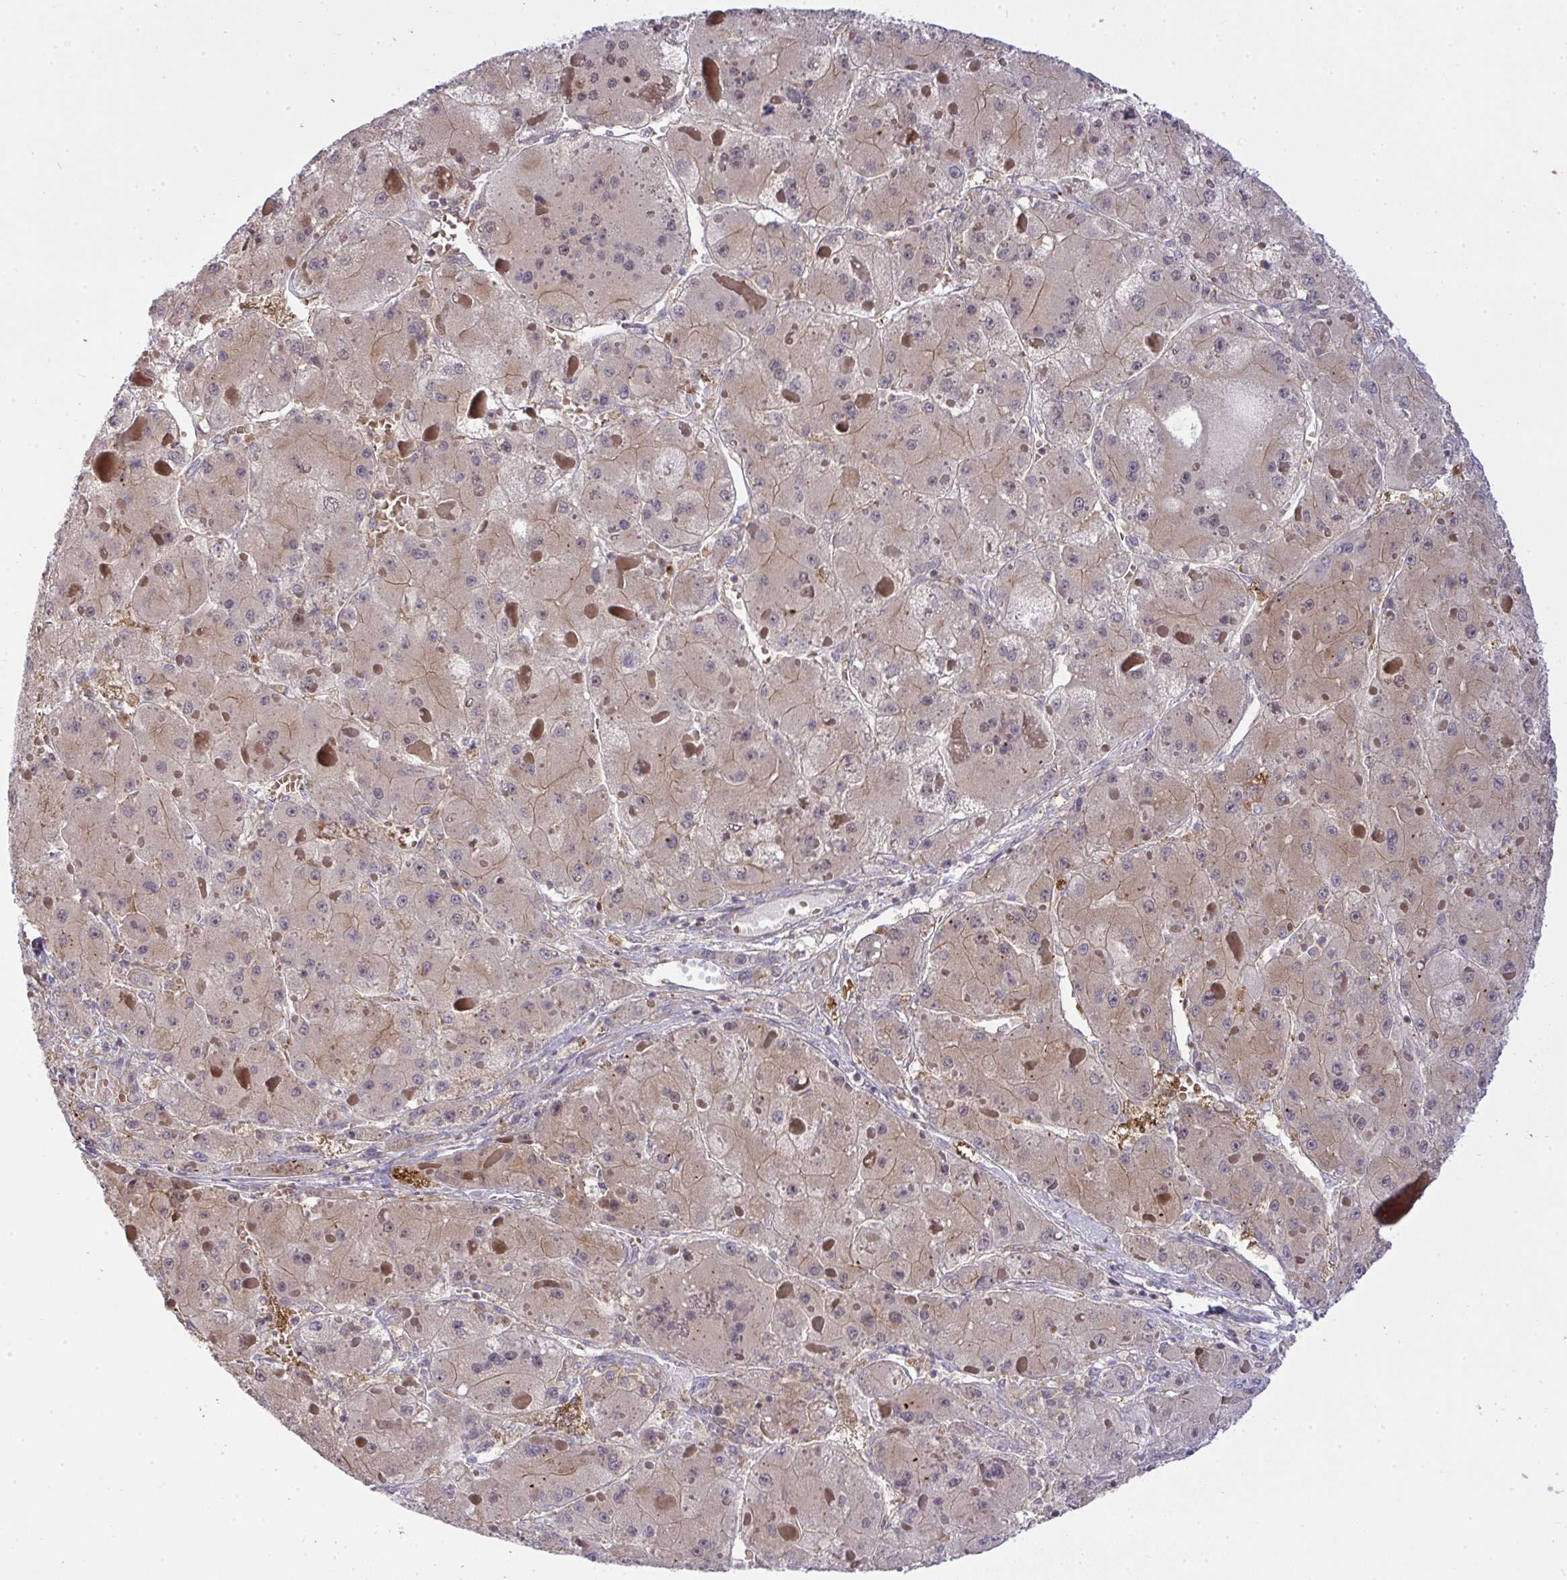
{"staining": {"intensity": "weak", "quantity": "25%-75%", "location": "cytoplasmic/membranous"}, "tissue": "liver cancer", "cell_type": "Tumor cells", "image_type": "cancer", "snomed": [{"axis": "morphology", "description": "Carcinoma, Hepatocellular, NOS"}, {"axis": "topography", "description": "Liver"}], "caption": "A photomicrograph of hepatocellular carcinoma (liver) stained for a protein reveals weak cytoplasmic/membranous brown staining in tumor cells.", "gene": "SLC9A6", "patient": {"sex": "female", "age": 73}}